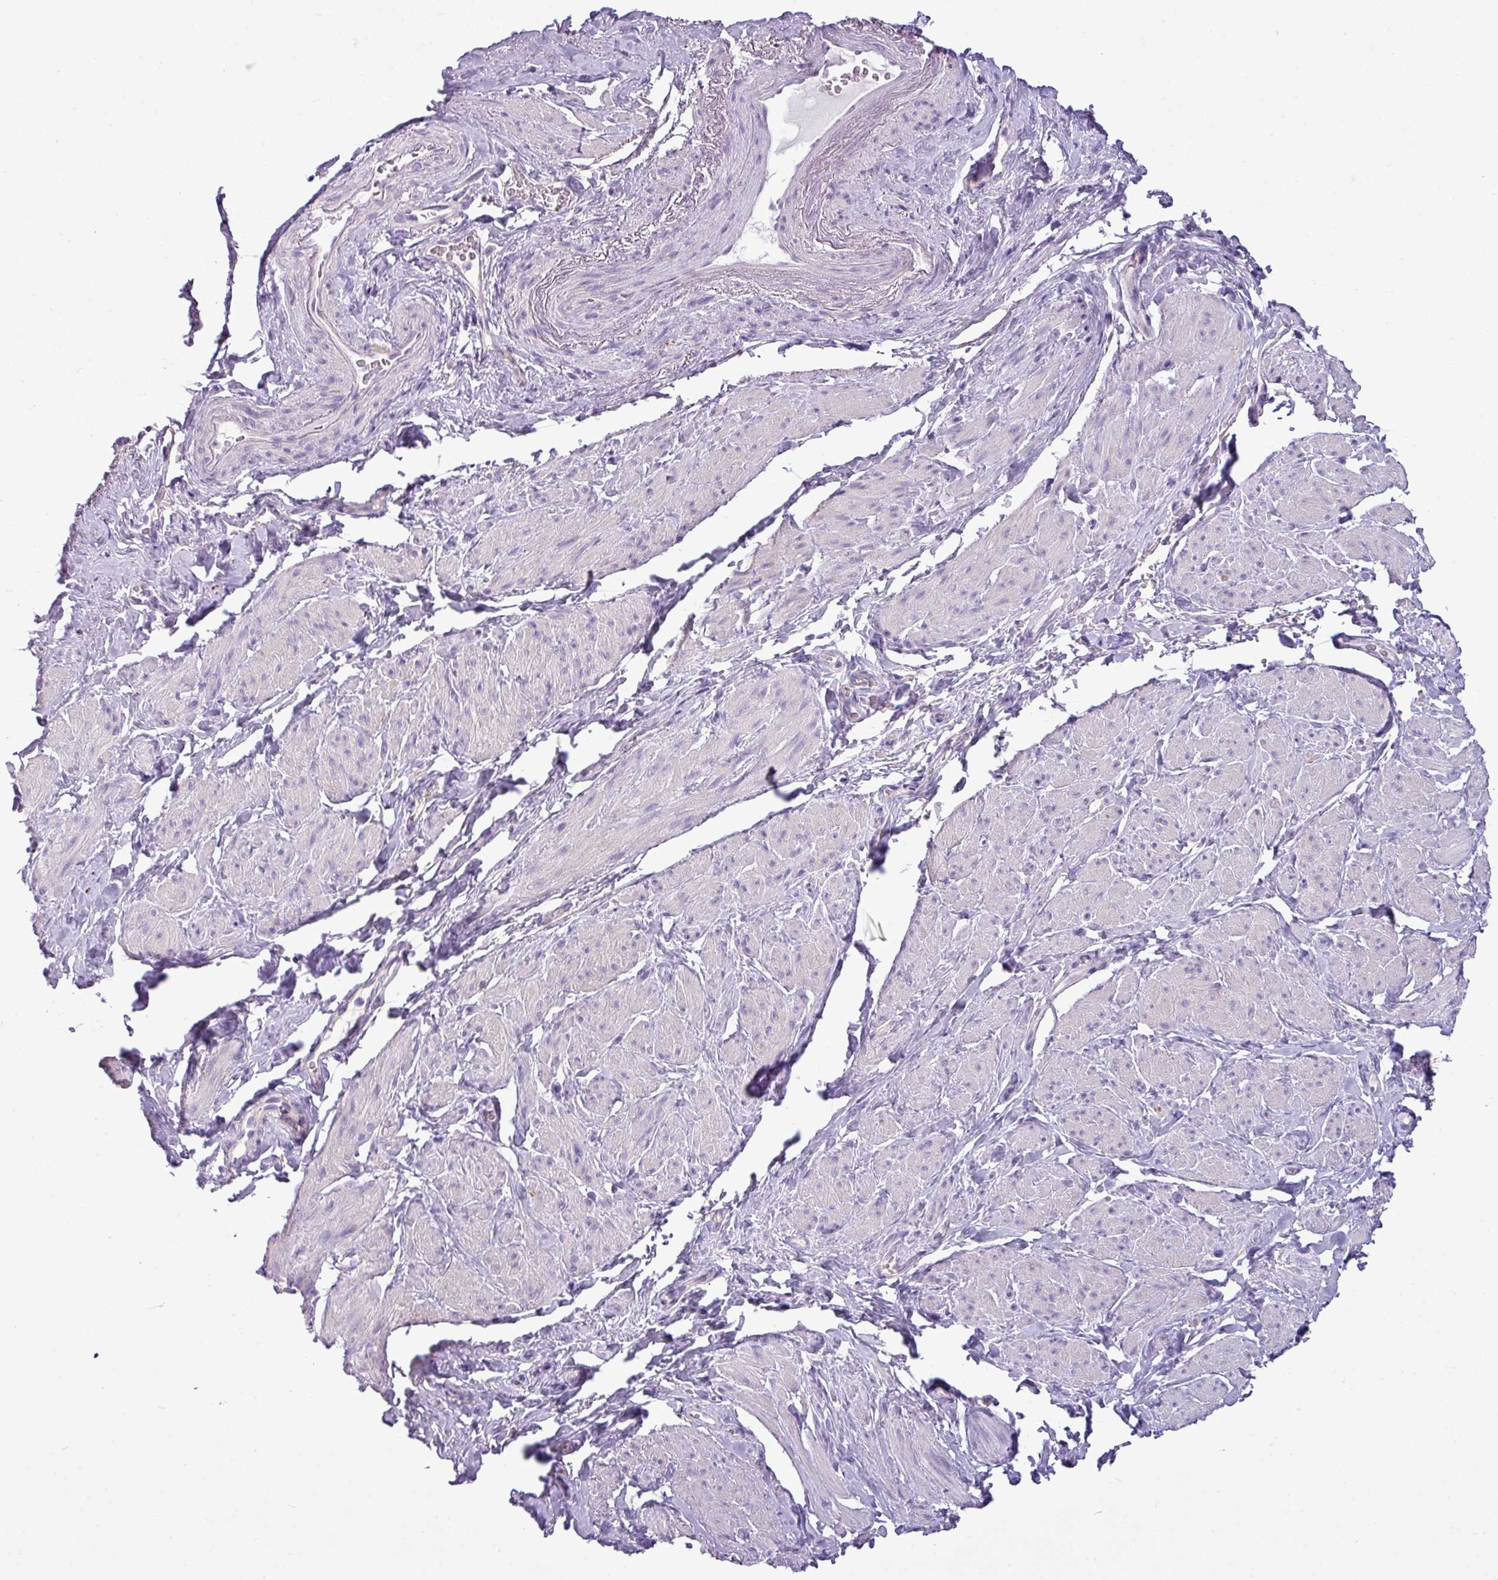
{"staining": {"intensity": "negative", "quantity": "none", "location": "none"}, "tissue": "smooth muscle", "cell_type": "Smooth muscle cells", "image_type": "normal", "snomed": [{"axis": "morphology", "description": "Normal tissue, NOS"}, {"axis": "topography", "description": "Smooth muscle"}, {"axis": "topography", "description": "Peripheral nerve tissue"}], "caption": "There is no significant positivity in smooth muscle cells of smooth muscle. The staining was performed using DAB (3,3'-diaminobenzidine) to visualize the protein expression in brown, while the nuclei were stained in blue with hematoxylin (Magnification: 20x).", "gene": "TMEM178B", "patient": {"sex": "male", "age": 69}}